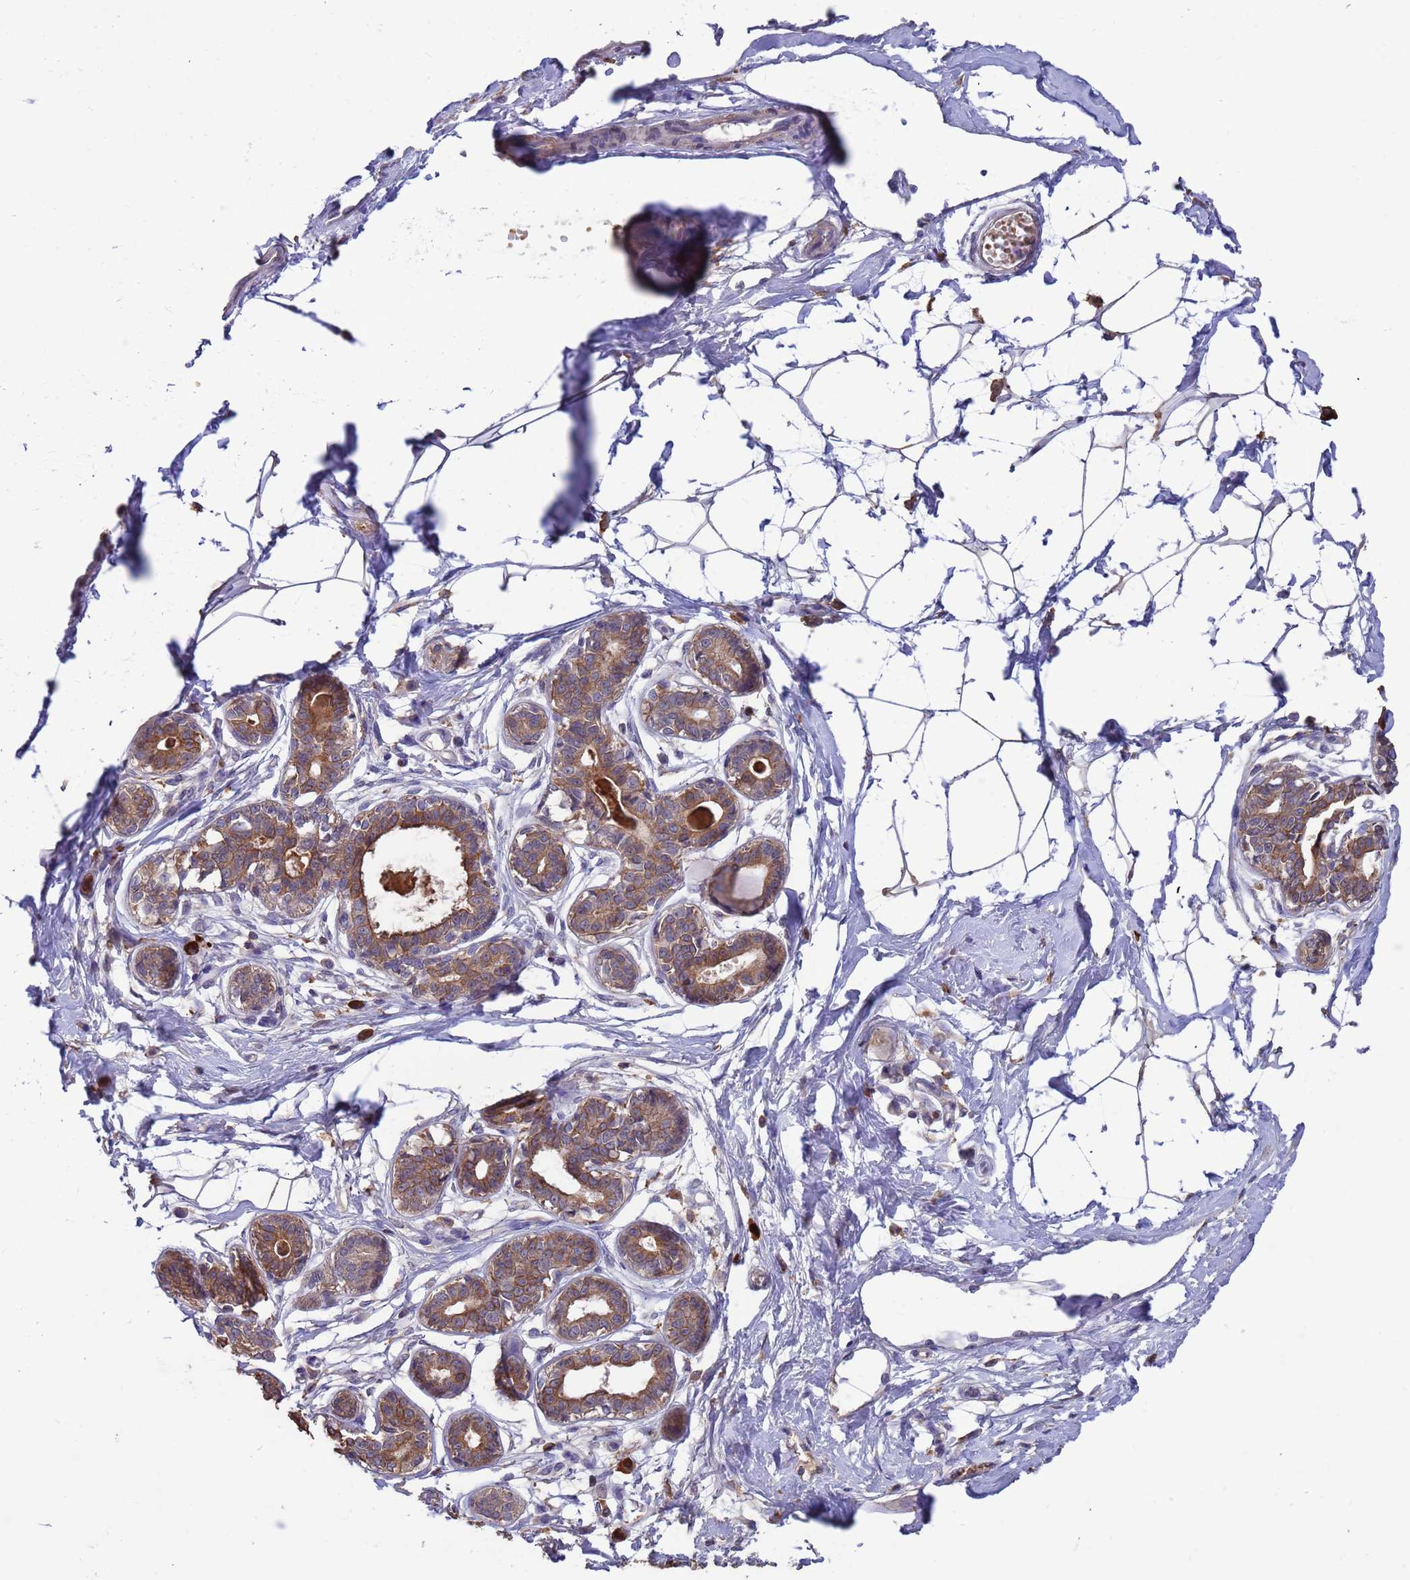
{"staining": {"intensity": "weak", "quantity": "<25%", "location": "cytoplasmic/membranous"}, "tissue": "breast", "cell_type": "Adipocytes", "image_type": "normal", "snomed": [{"axis": "morphology", "description": "Normal tissue, NOS"}, {"axis": "topography", "description": "Breast"}], "caption": "An immunohistochemistry micrograph of benign breast is shown. There is no staining in adipocytes of breast. (Stains: DAB IHC with hematoxylin counter stain, Microscopy: brightfield microscopy at high magnification).", "gene": "AMPD3", "patient": {"sex": "female", "age": 45}}